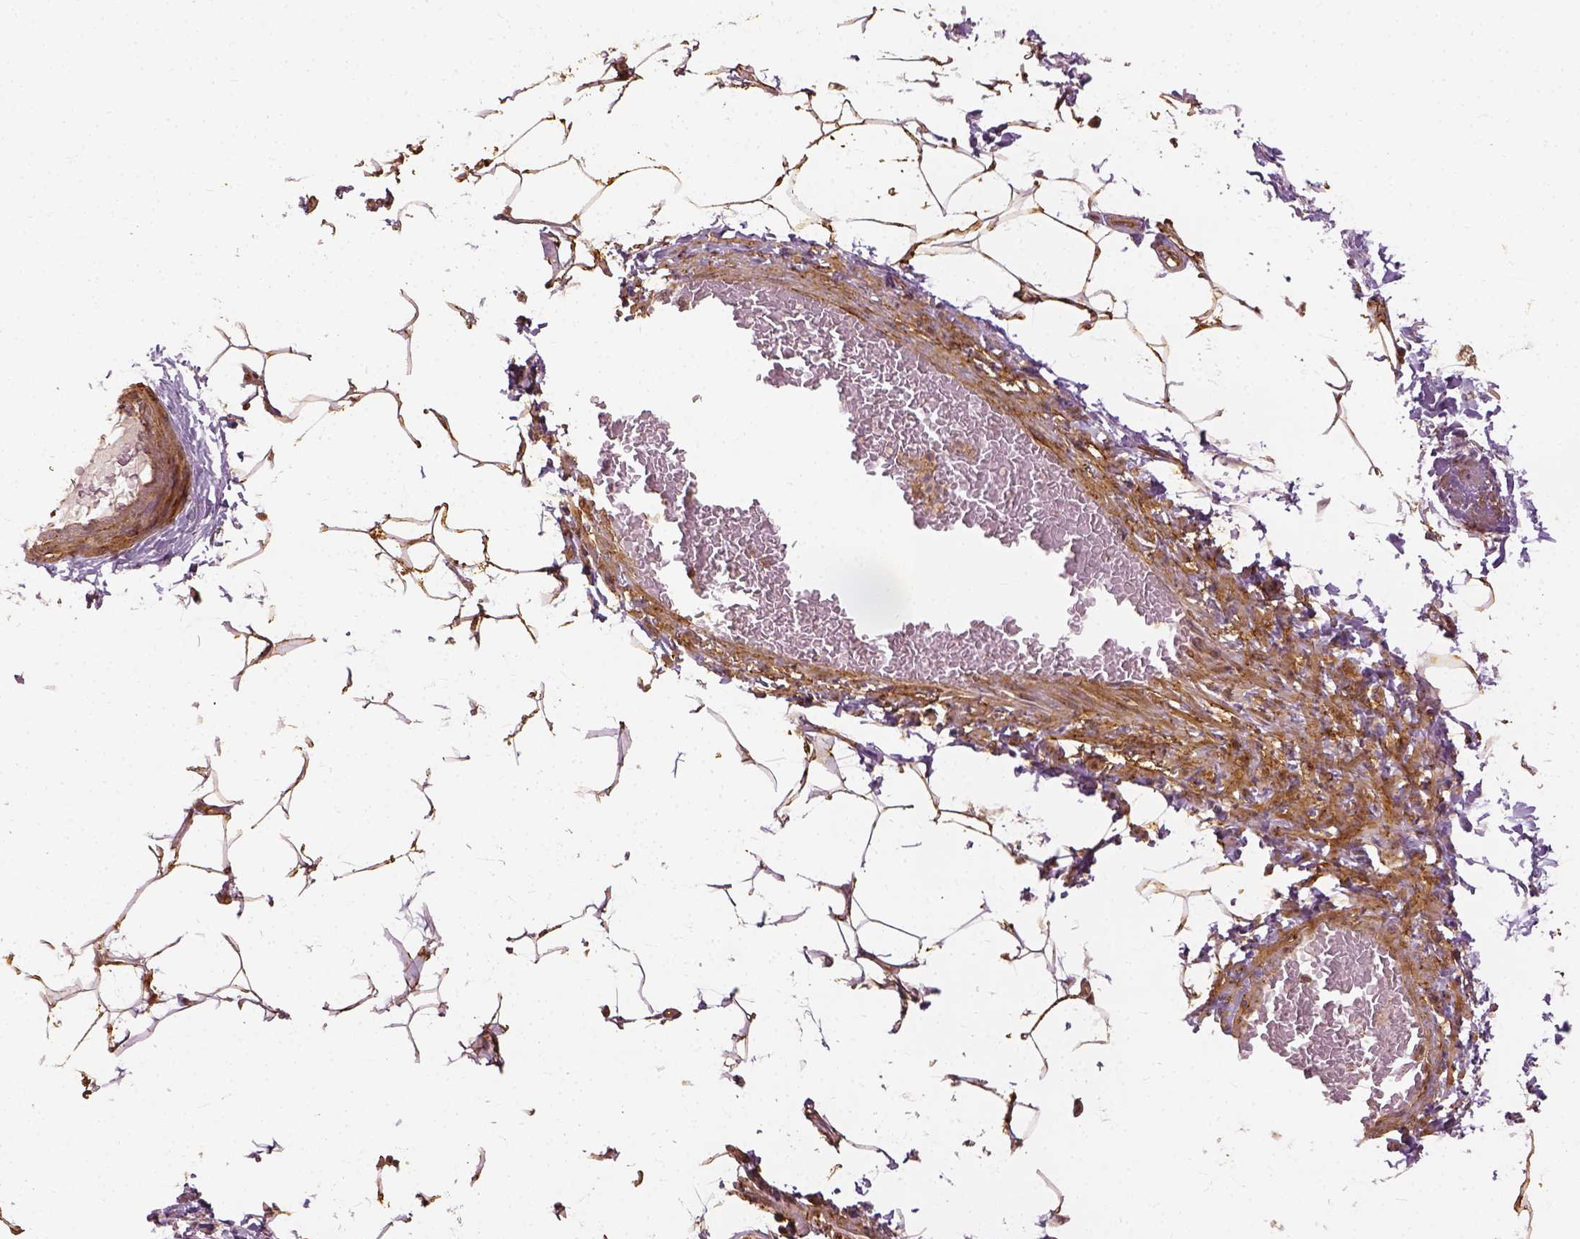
{"staining": {"intensity": "strong", "quantity": ">75%", "location": "cytoplasmic/membranous"}, "tissue": "adipose tissue", "cell_type": "Adipocytes", "image_type": "normal", "snomed": [{"axis": "morphology", "description": "Normal tissue, NOS"}, {"axis": "topography", "description": "Peripheral nerve tissue"}], "caption": "The image displays staining of normal adipose tissue, revealing strong cytoplasmic/membranous protein expression (brown color) within adipocytes.", "gene": "VEGFA", "patient": {"sex": "male", "age": 51}}